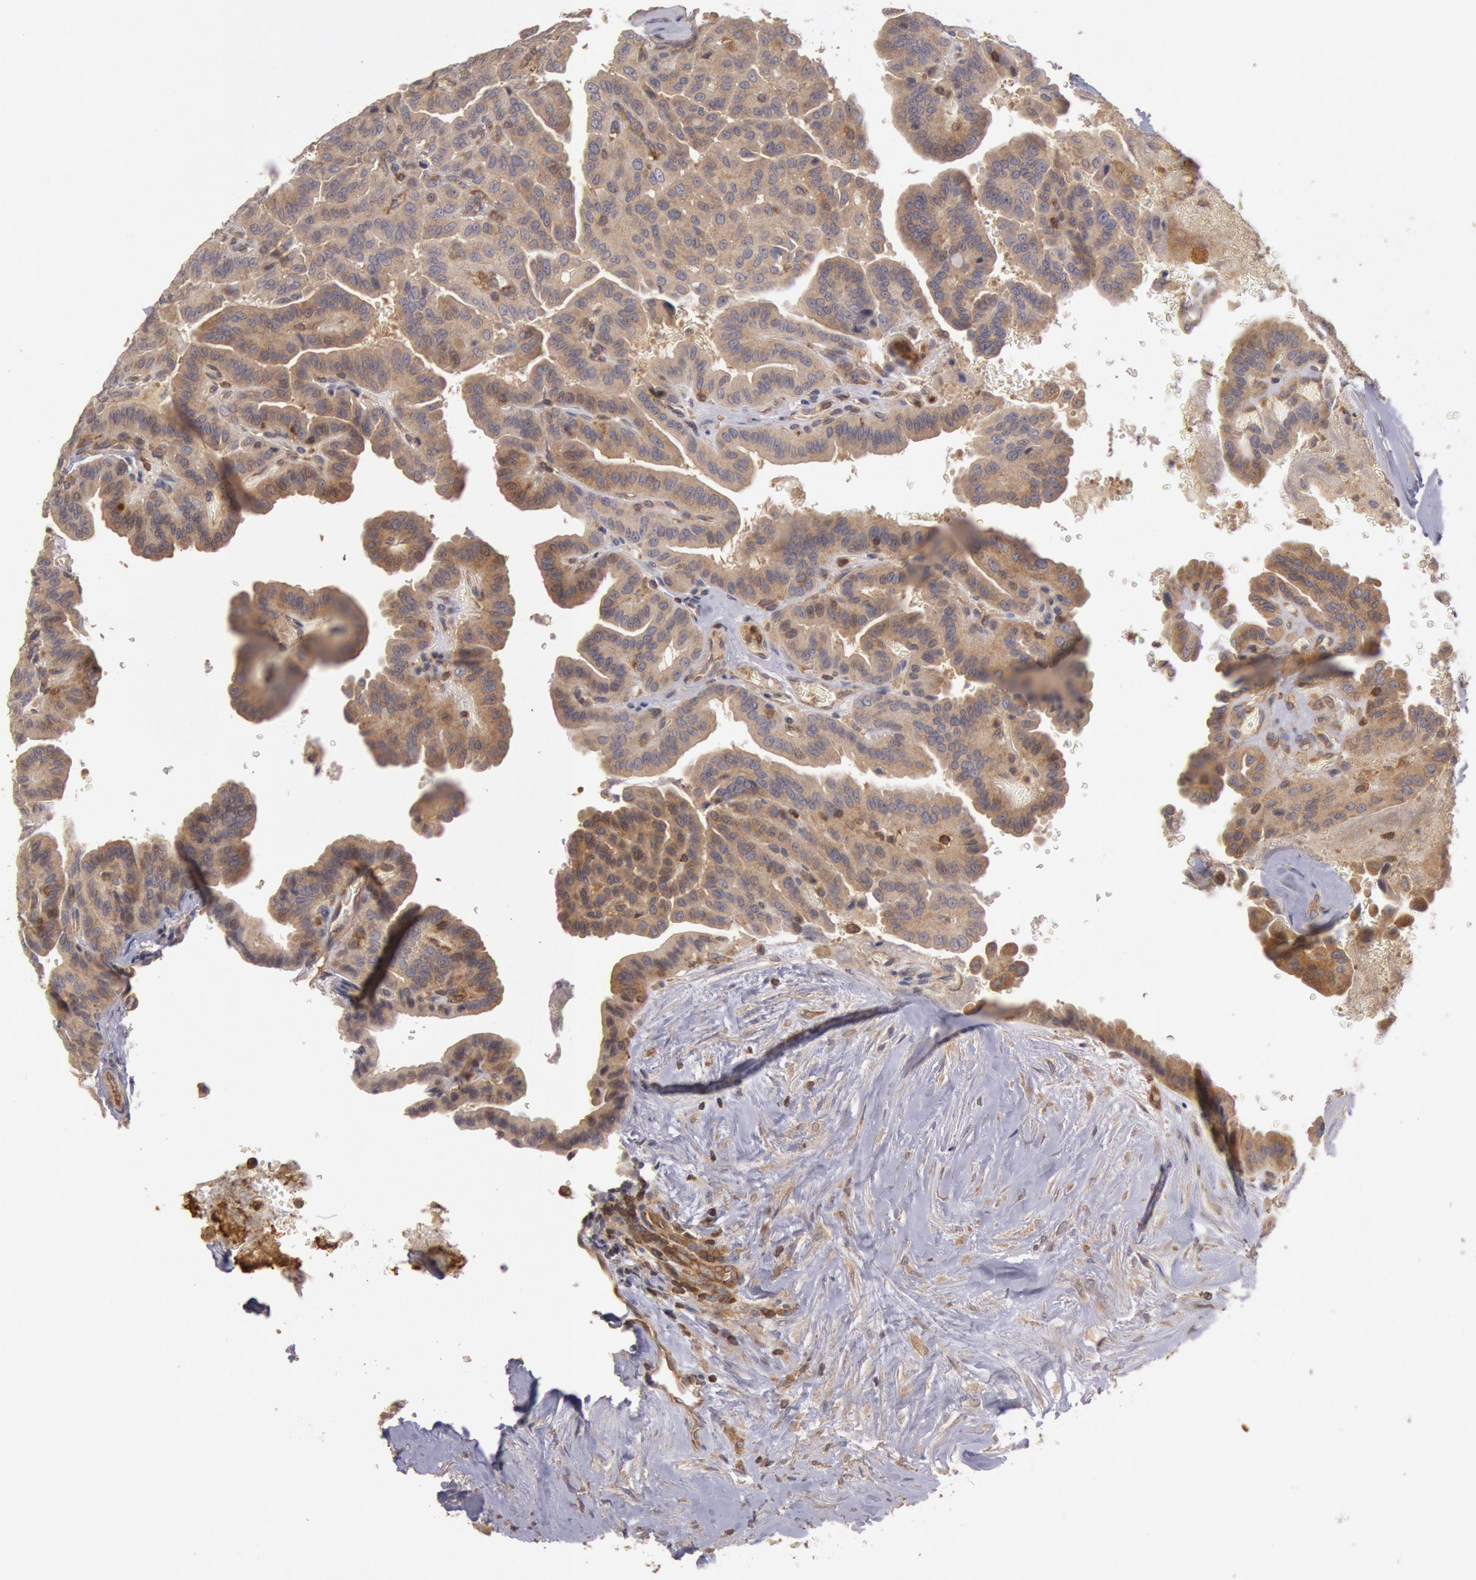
{"staining": {"intensity": "moderate", "quantity": "25%-75%", "location": "cytoplasmic/membranous"}, "tissue": "thyroid cancer", "cell_type": "Tumor cells", "image_type": "cancer", "snomed": [{"axis": "morphology", "description": "Papillary adenocarcinoma, NOS"}, {"axis": "topography", "description": "Thyroid gland"}], "caption": "Thyroid cancer (papillary adenocarcinoma) stained with IHC shows moderate cytoplasmic/membranous staining in about 25%-75% of tumor cells.", "gene": "PIK3R1", "patient": {"sex": "male", "age": 87}}